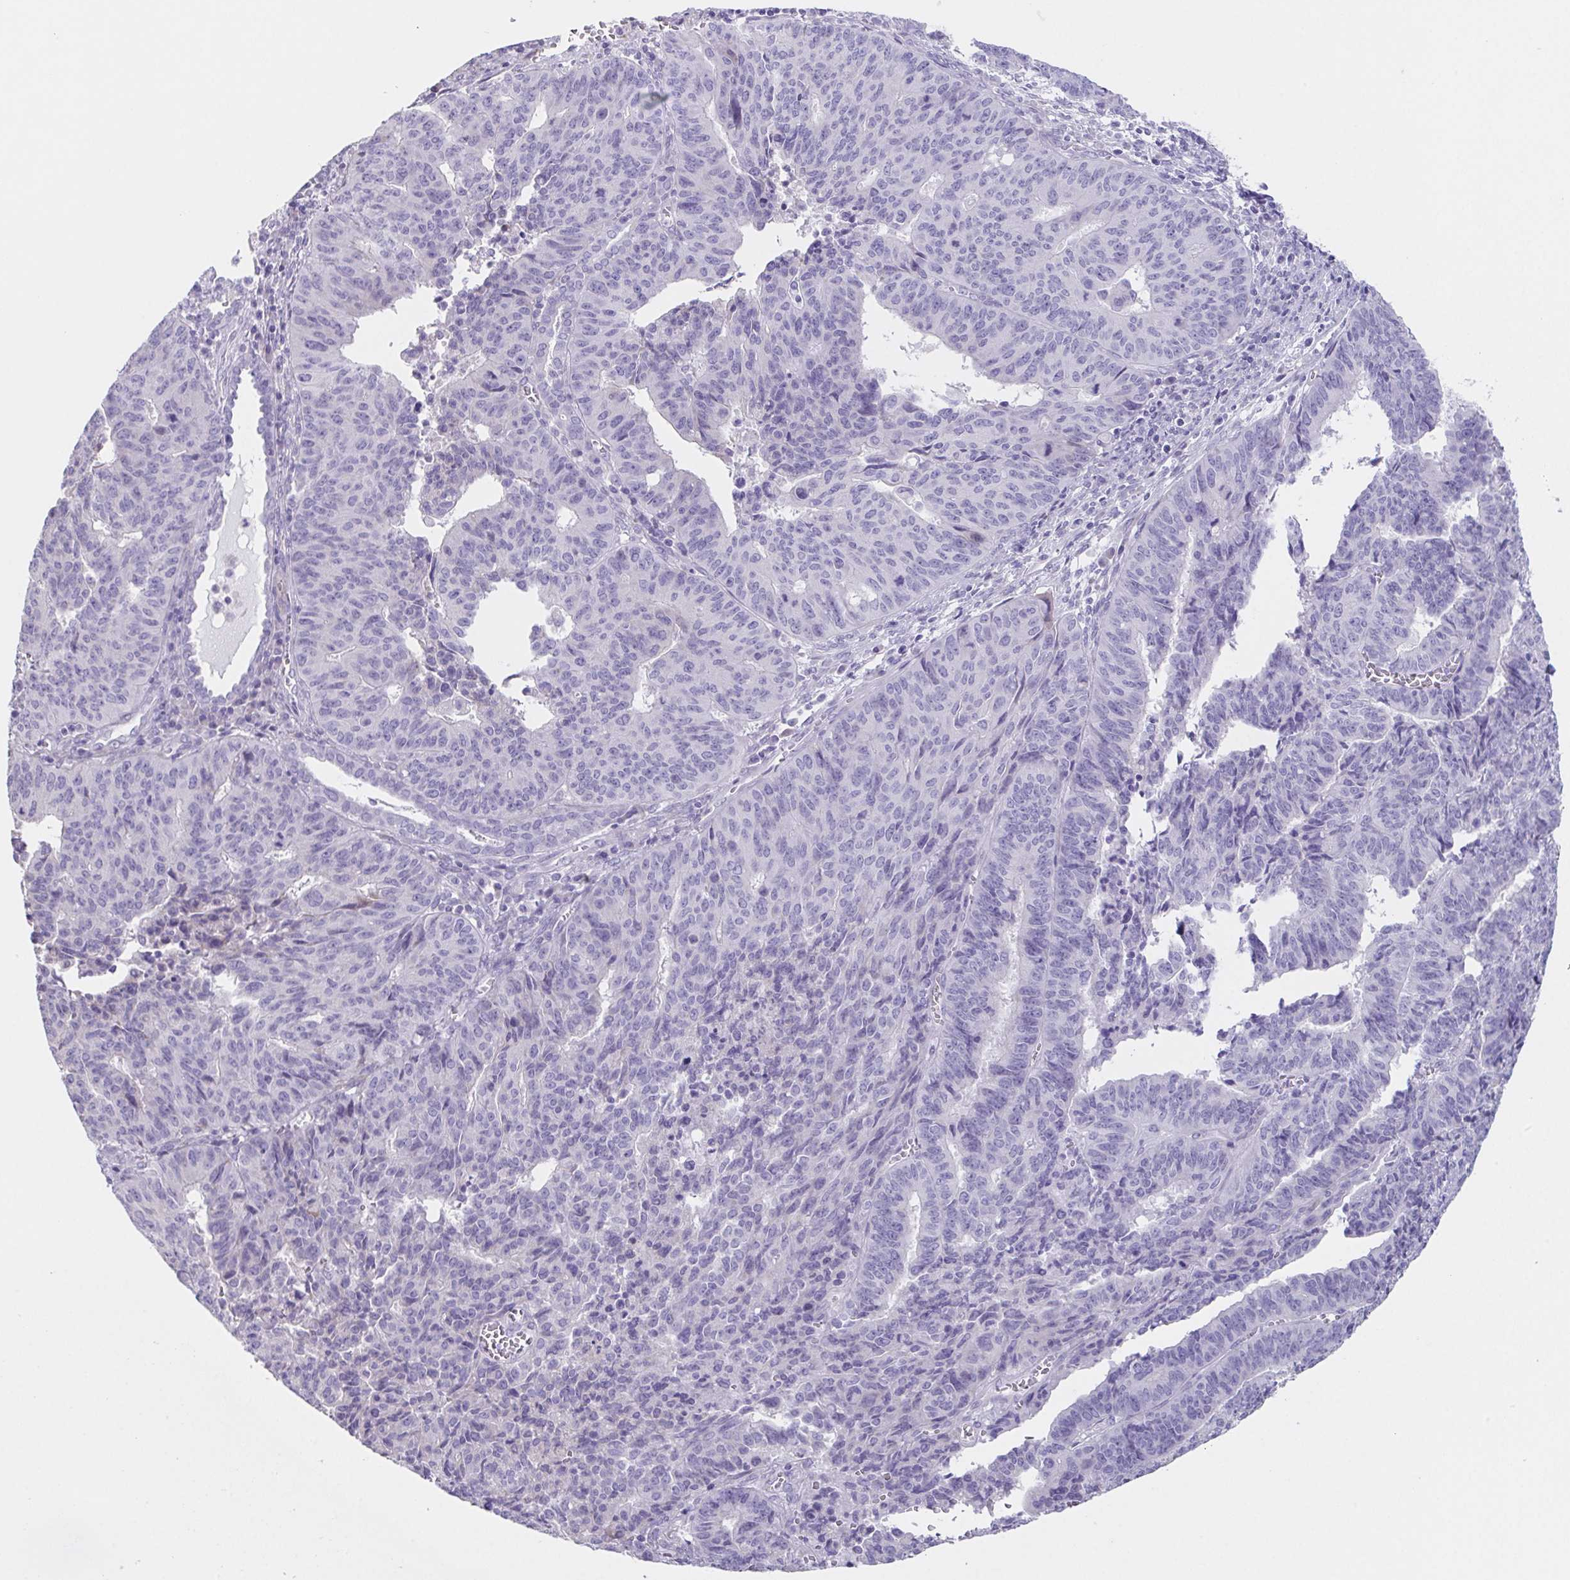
{"staining": {"intensity": "negative", "quantity": "none", "location": "none"}, "tissue": "endometrial cancer", "cell_type": "Tumor cells", "image_type": "cancer", "snomed": [{"axis": "morphology", "description": "Adenocarcinoma, NOS"}, {"axis": "topography", "description": "Endometrium"}], "caption": "DAB (3,3'-diaminobenzidine) immunohistochemical staining of adenocarcinoma (endometrial) displays no significant positivity in tumor cells.", "gene": "HDGFL1", "patient": {"sex": "female", "age": 65}}